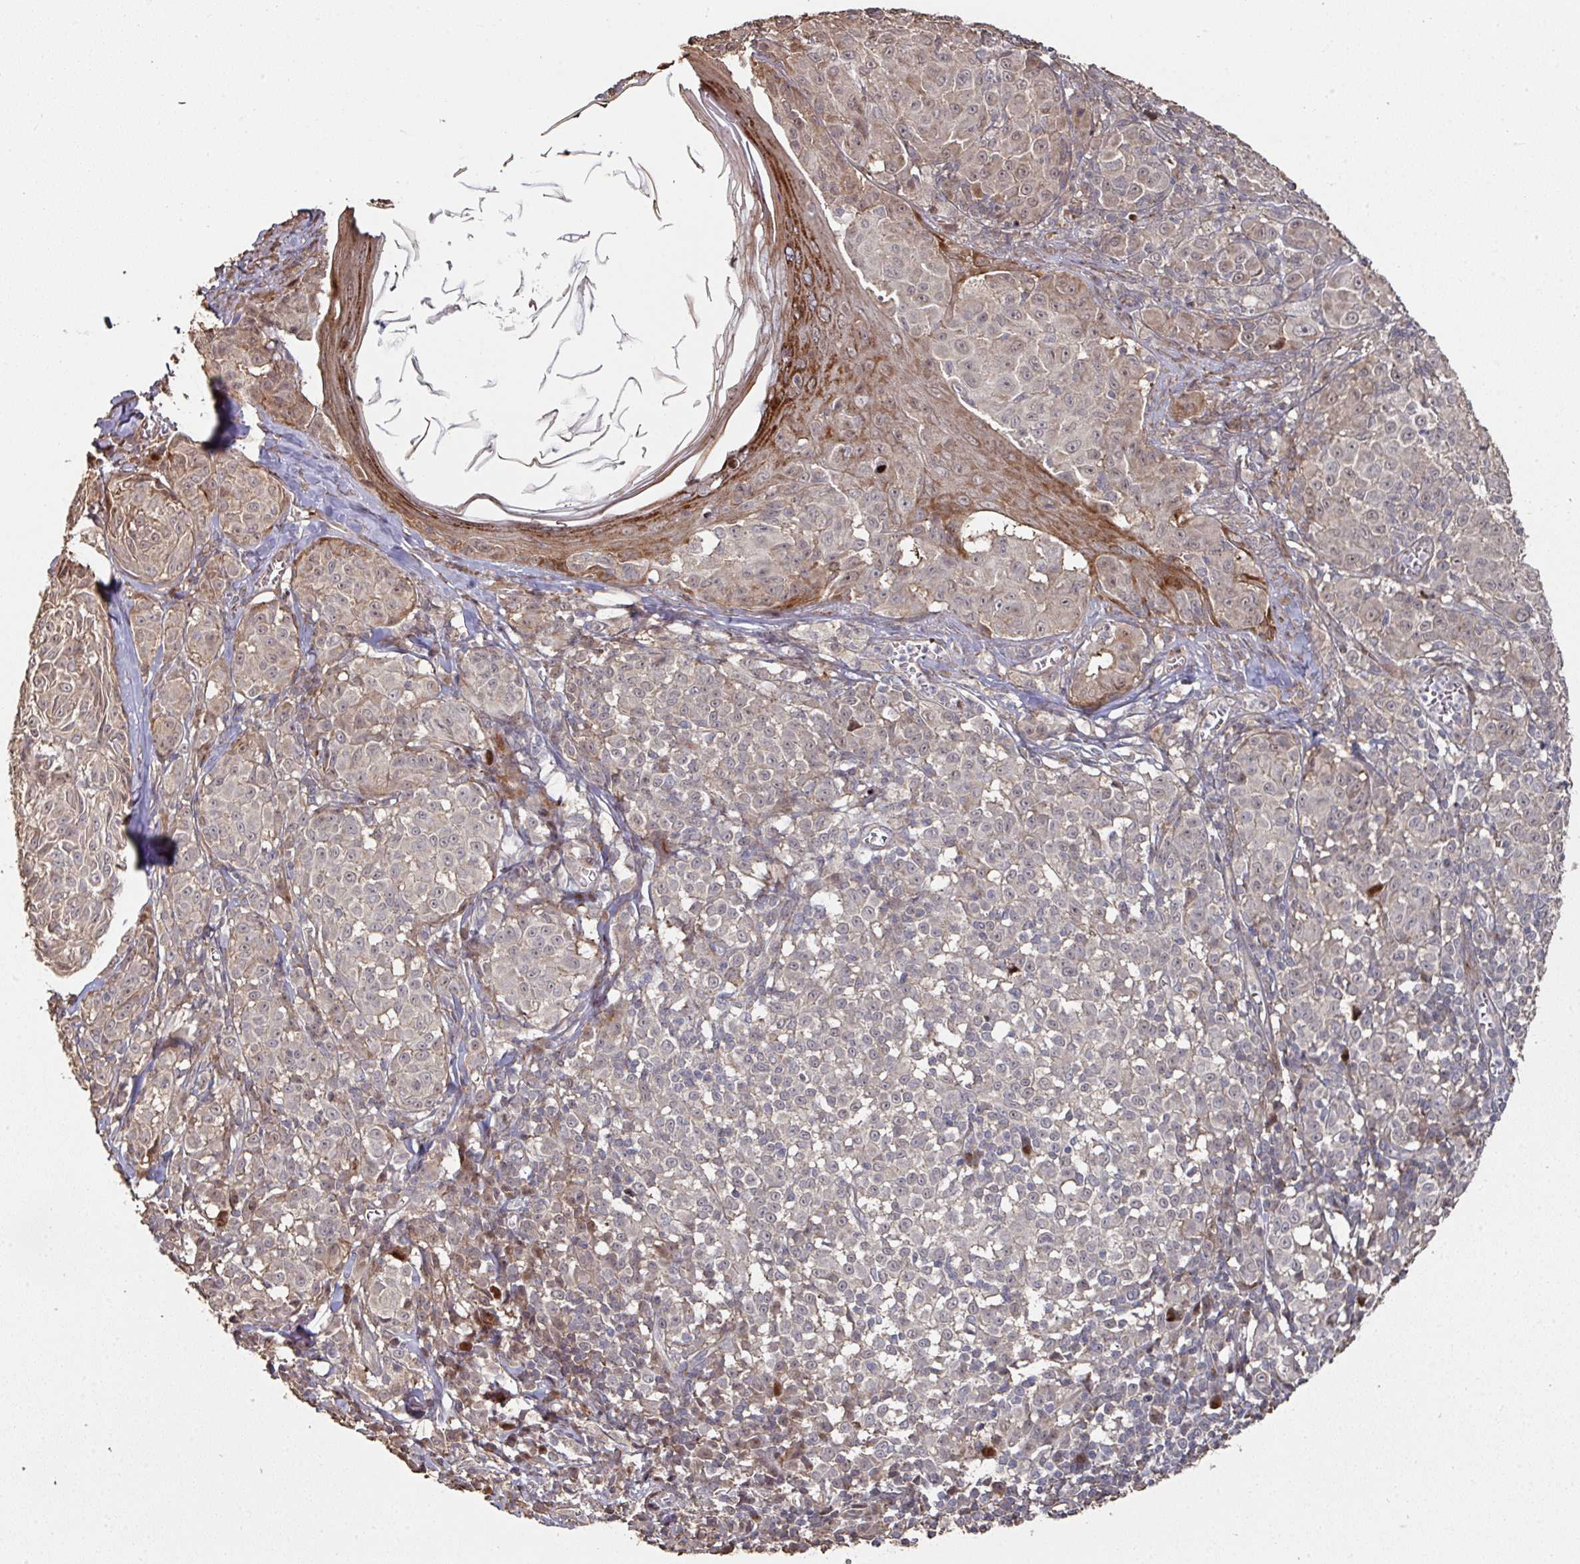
{"staining": {"intensity": "weak", "quantity": "<25%", "location": "cytoplasmic/membranous"}, "tissue": "melanoma", "cell_type": "Tumor cells", "image_type": "cancer", "snomed": [{"axis": "morphology", "description": "Malignant melanoma, NOS"}, {"axis": "topography", "description": "Skin"}], "caption": "DAB (3,3'-diaminobenzidine) immunohistochemical staining of human malignant melanoma shows no significant staining in tumor cells. The staining is performed using DAB brown chromogen with nuclei counter-stained in using hematoxylin.", "gene": "CA7", "patient": {"sex": "female", "age": 43}}